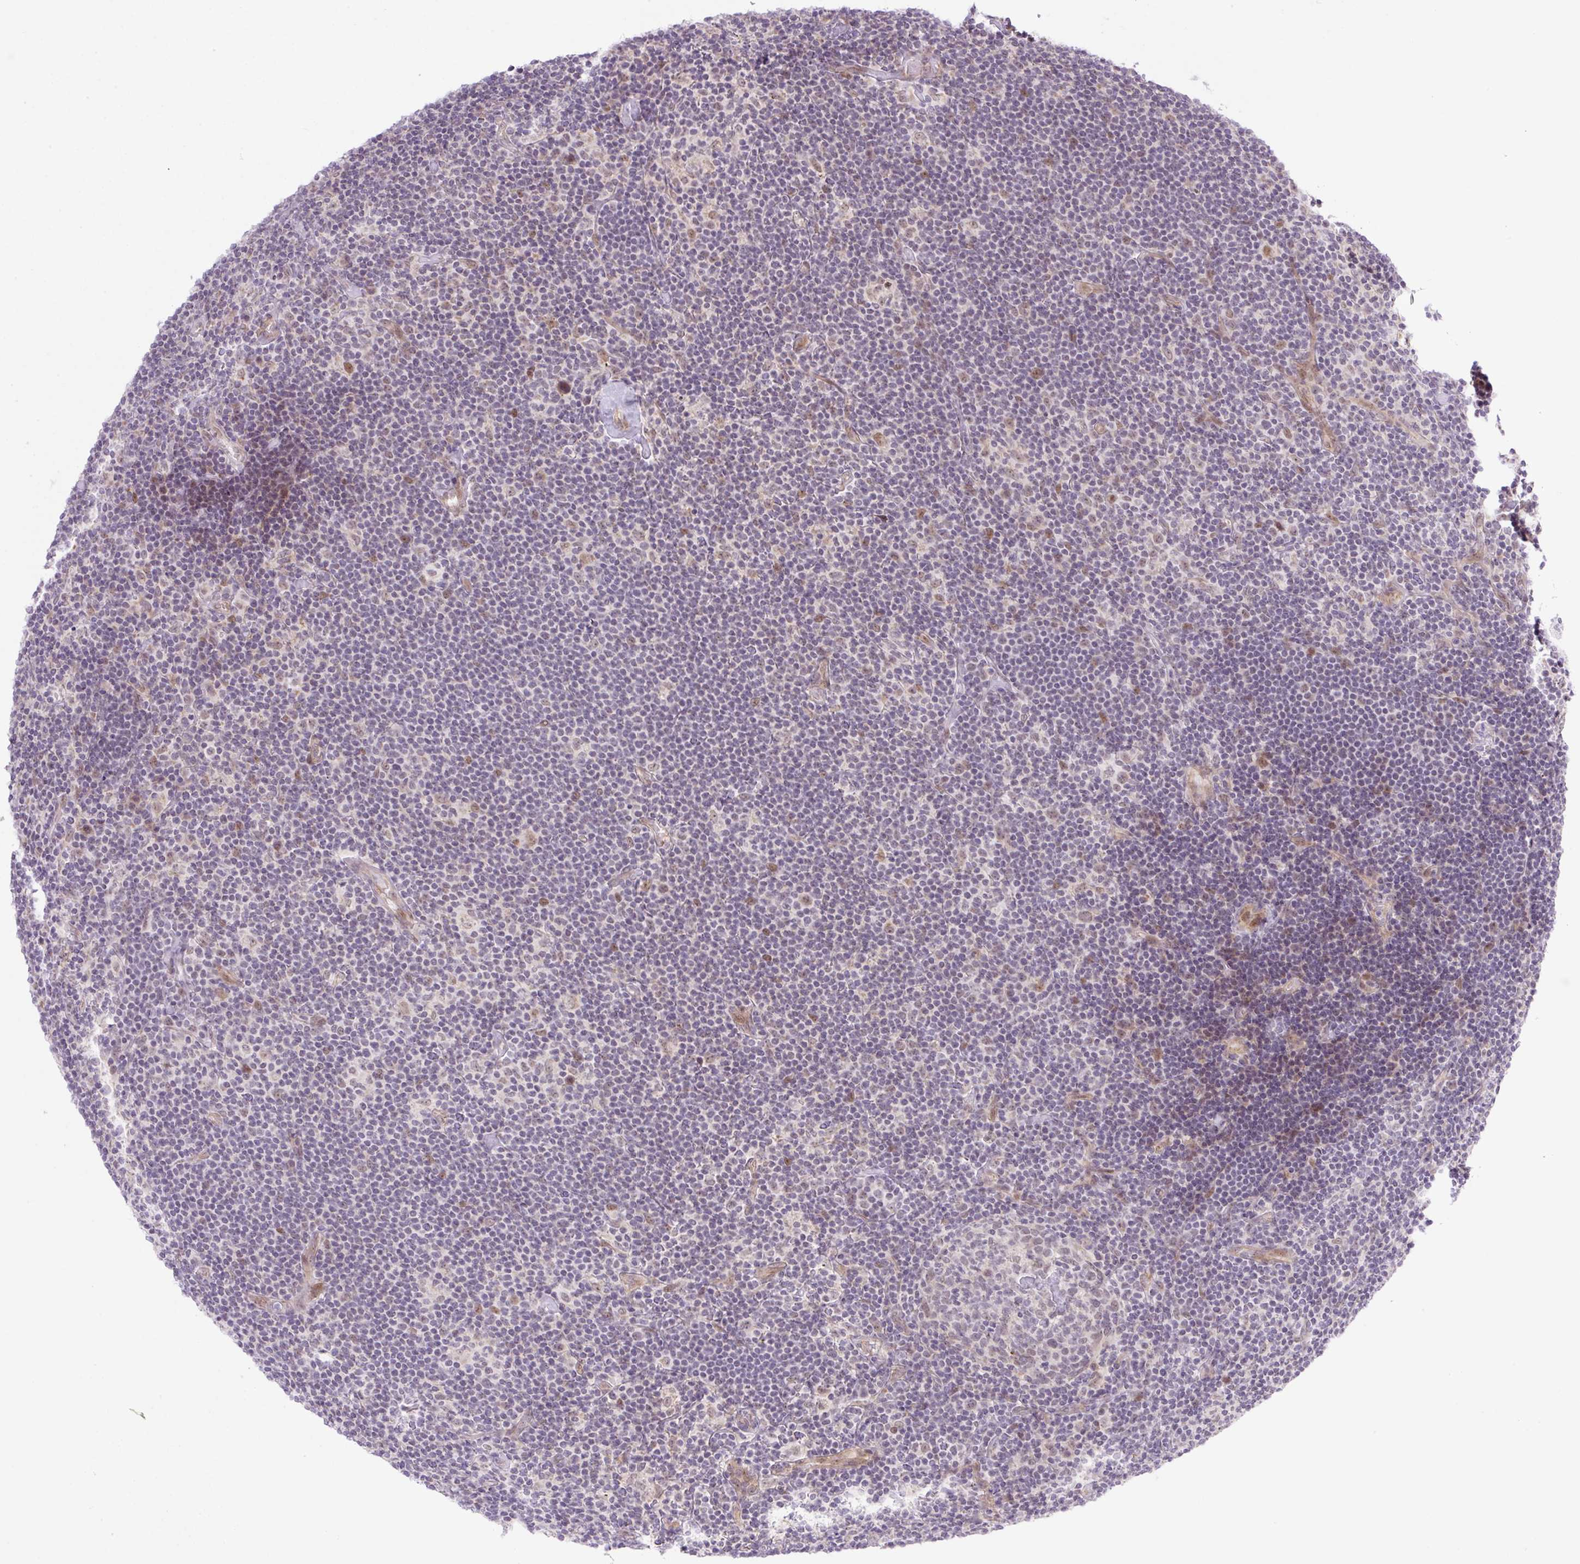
{"staining": {"intensity": "negative", "quantity": "none", "location": "none"}, "tissue": "lymphoma", "cell_type": "Tumor cells", "image_type": "cancer", "snomed": [{"axis": "morphology", "description": "Hodgkin's disease, NOS"}, {"axis": "topography", "description": "Lymph node"}], "caption": "A micrograph of human Hodgkin's disease is negative for staining in tumor cells.", "gene": "ICE1", "patient": {"sex": "female", "age": 57}}